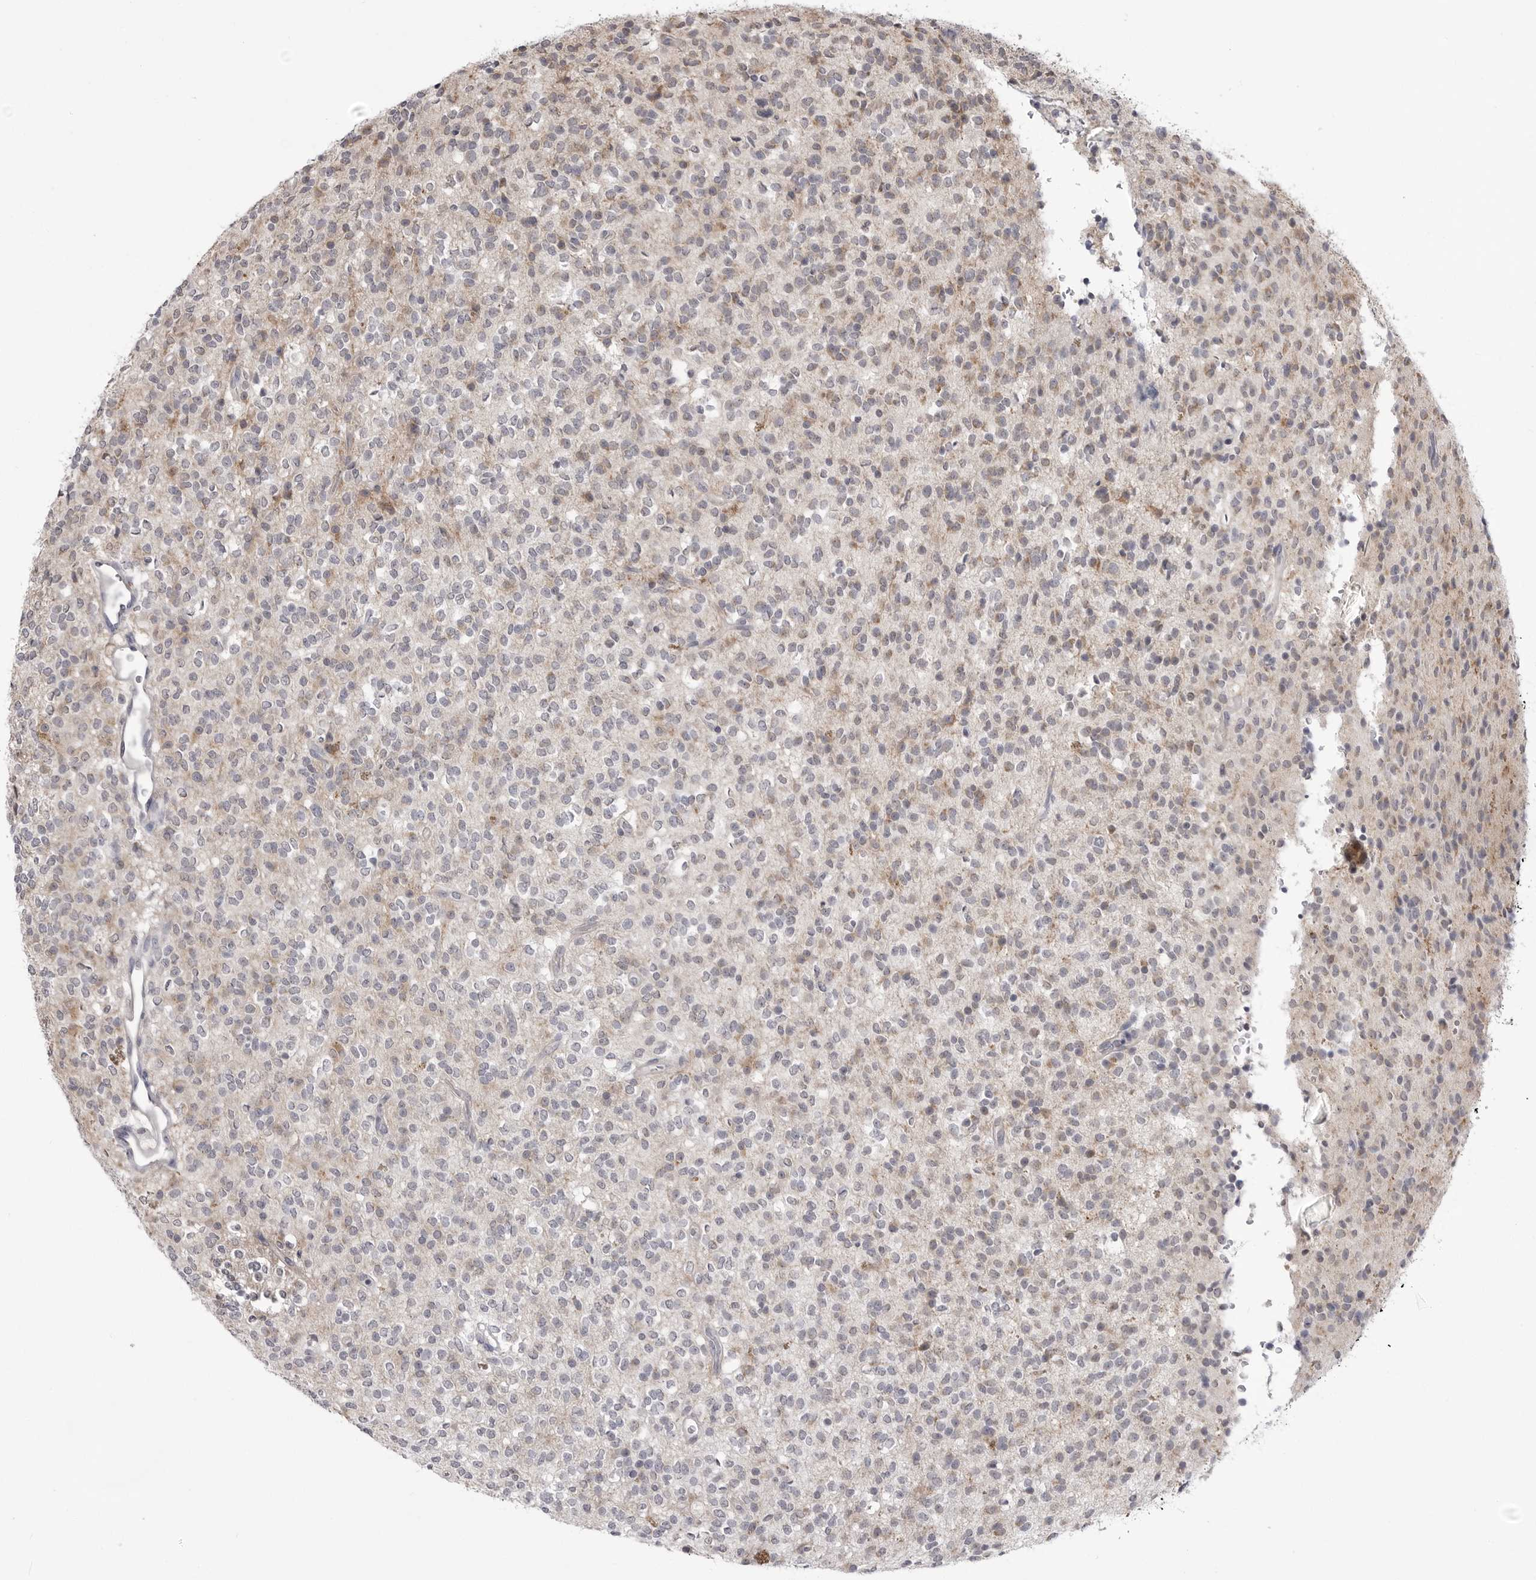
{"staining": {"intensity": "weak", "quantity": "<25%", "location": "cytoplasmic/membranous"}, "tissue": "glioma", "cell_type": "Tumor cells", "image_type": "cancer", "snomed": [{"axis": "morphology", "description": "Glioma, malignant, High grade"}, {"axis": "topography", "description": "Brain"}], "caption": "Tumor cells are negative for protein expression in human malignant glioma (high-grade).", "gene": "FH", "patient": {"sex": "male", "age": 34}}